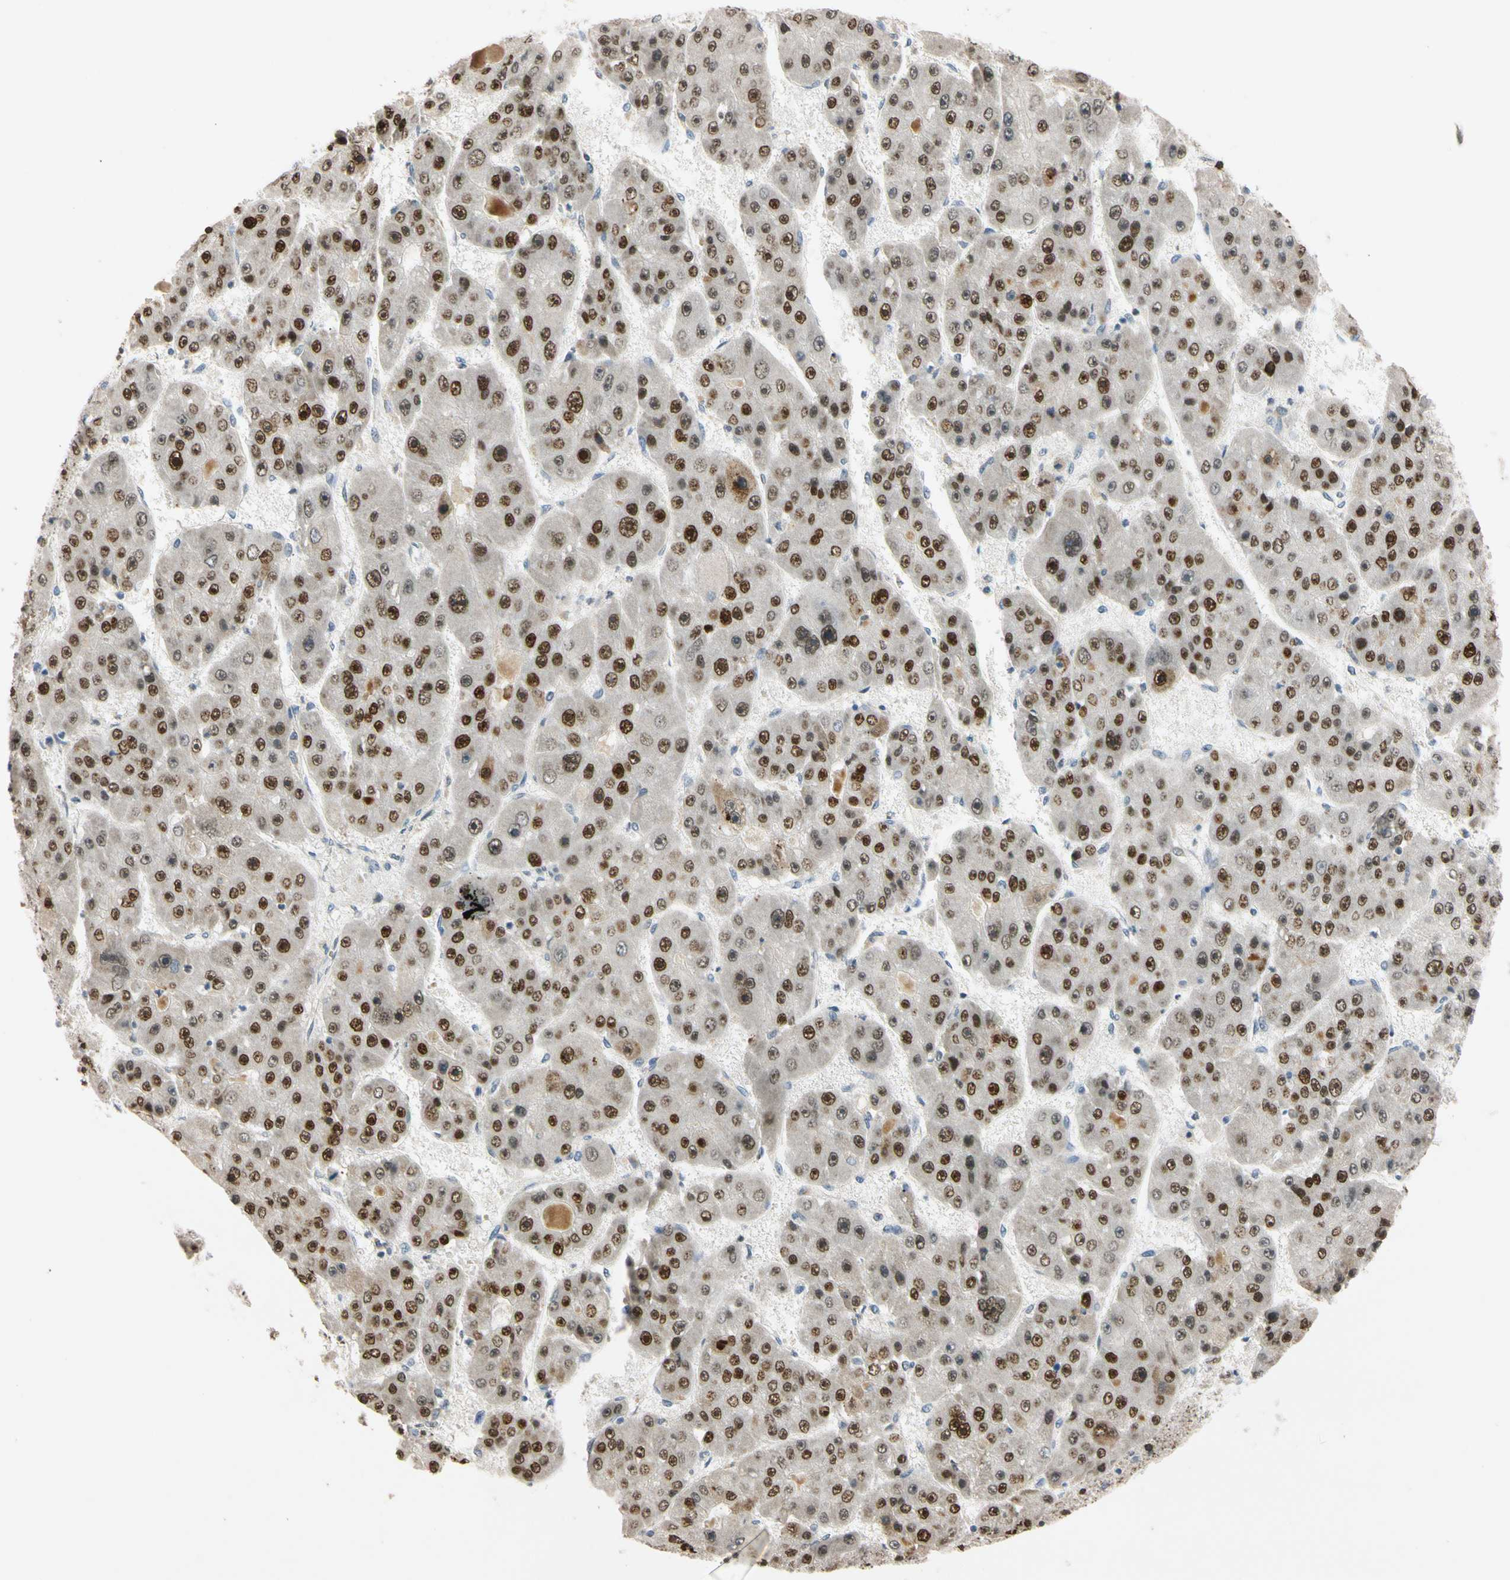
{"staining": {"intensity": "strong", "quantity": ">75%", "location": "nuclear"}, "tissue": "liver cancer", "cell_type": "Tumor cells", "image_type": "cancer", "snomed": [{"axis": "morphology", "description": "Carcinoma, Hepatocellular, NOS"}, {"axis": "topography", "description": "Liver"}], "caption": "Immunohistochemistry (DAB (3,3'-diaminobenzidine)) staining of human liver cancer (hepatocellular carcinoma) shows strong nuclear protein expression in about >75% of tumor cells.", "gene": "RIOX2", "patient": {"sex": "female", "age": 61}}